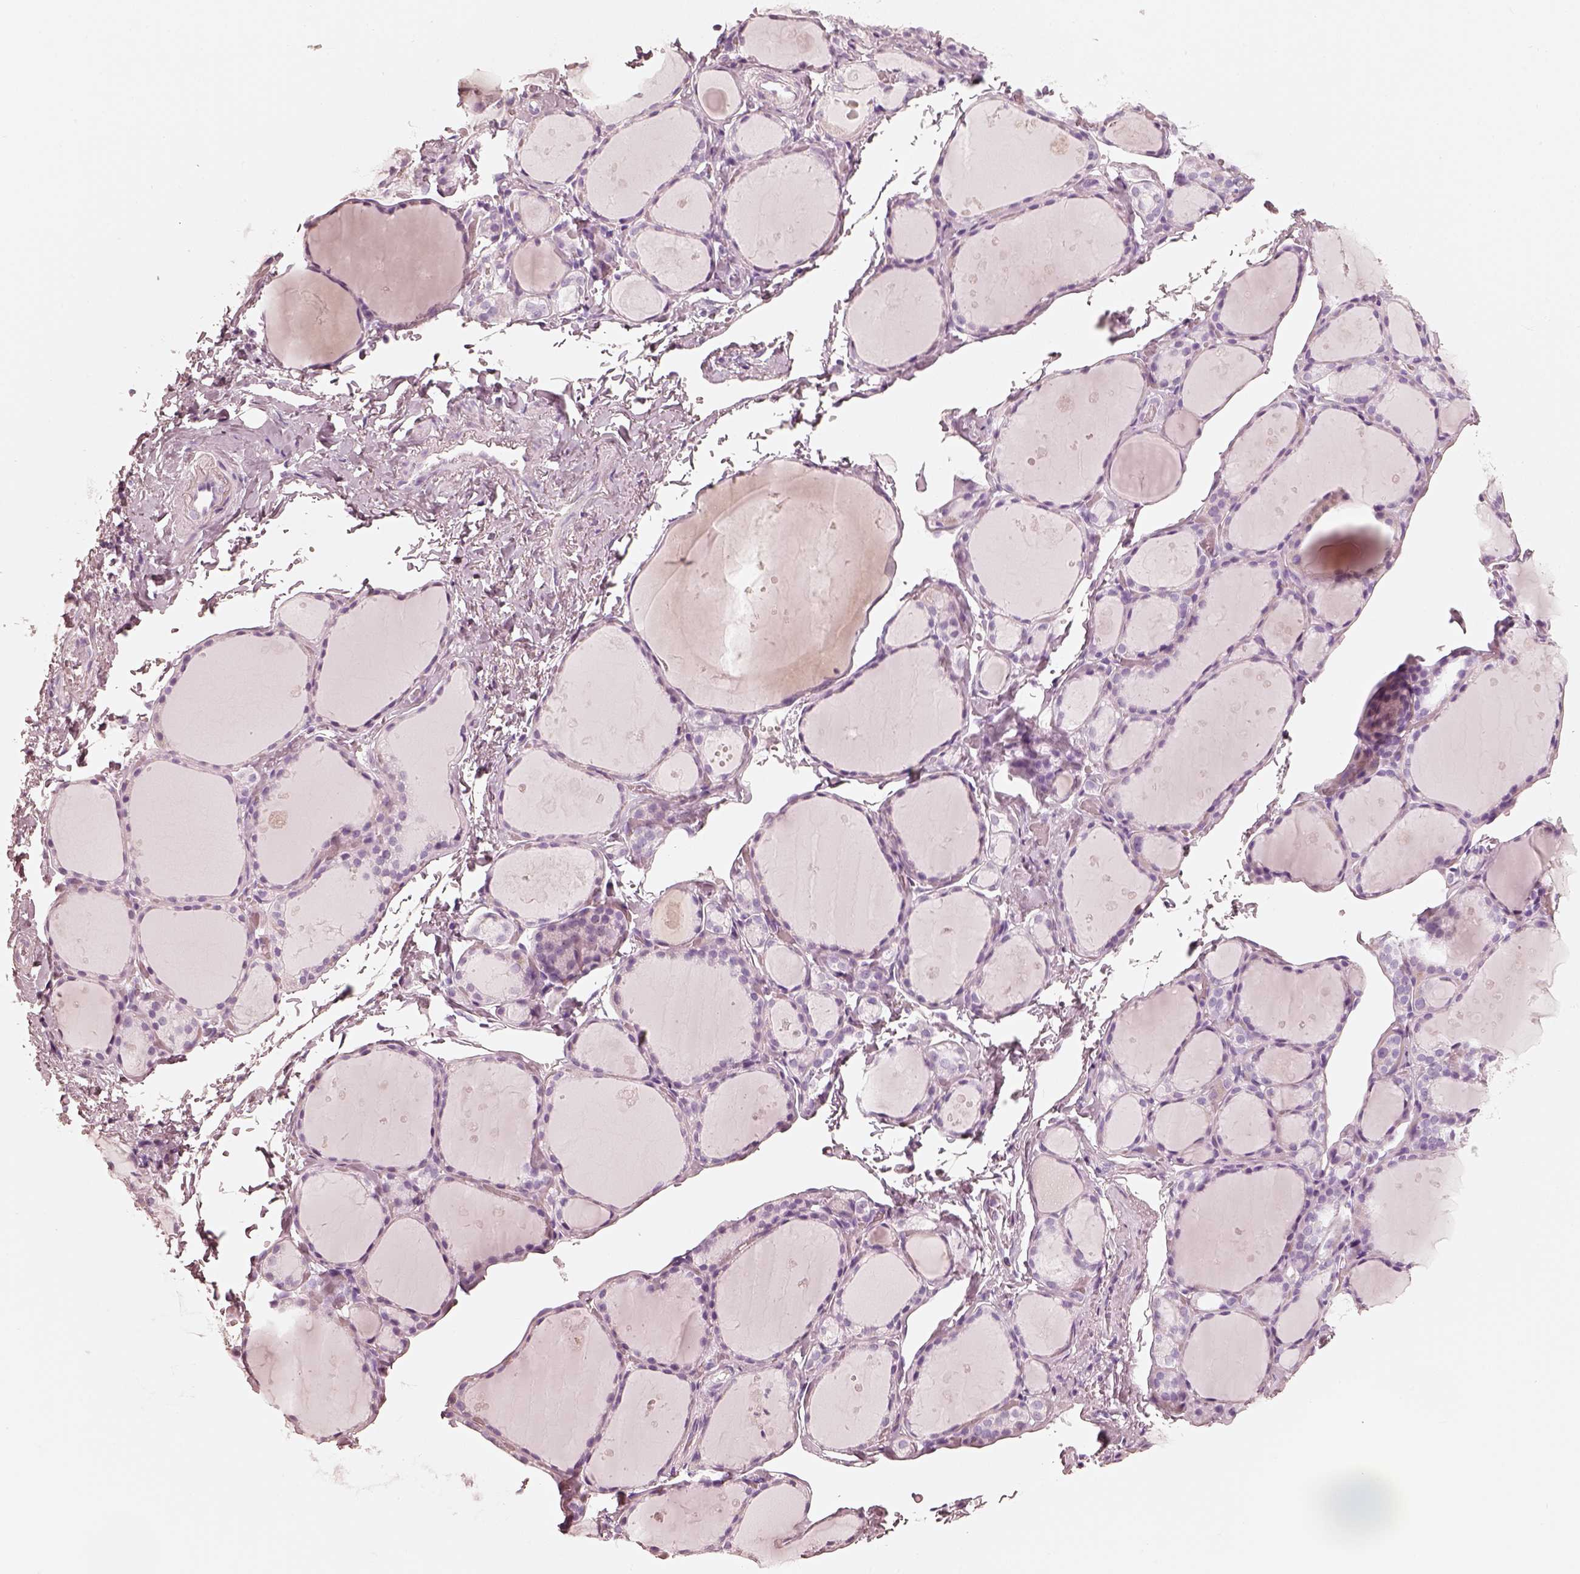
{"staining": {"intensity": "negative", "quantity": "none", "location": "none"}, "tissue": "thyroid gland", "cell_type": "Glandular cells", "image_type": "normal", "snomed": [{"axis": "morphology", "description": "Normal tissue, NOS"}, {"axis": "topography", "description": "Thyroid gland"}], "caption": "This is an immunohistochemistry (IHC) histopathology image of benign thyroid gland. There is no staining in glandular cells.", "gene": "R3HDML", "patient": {"sex": "male", "age": 68}}